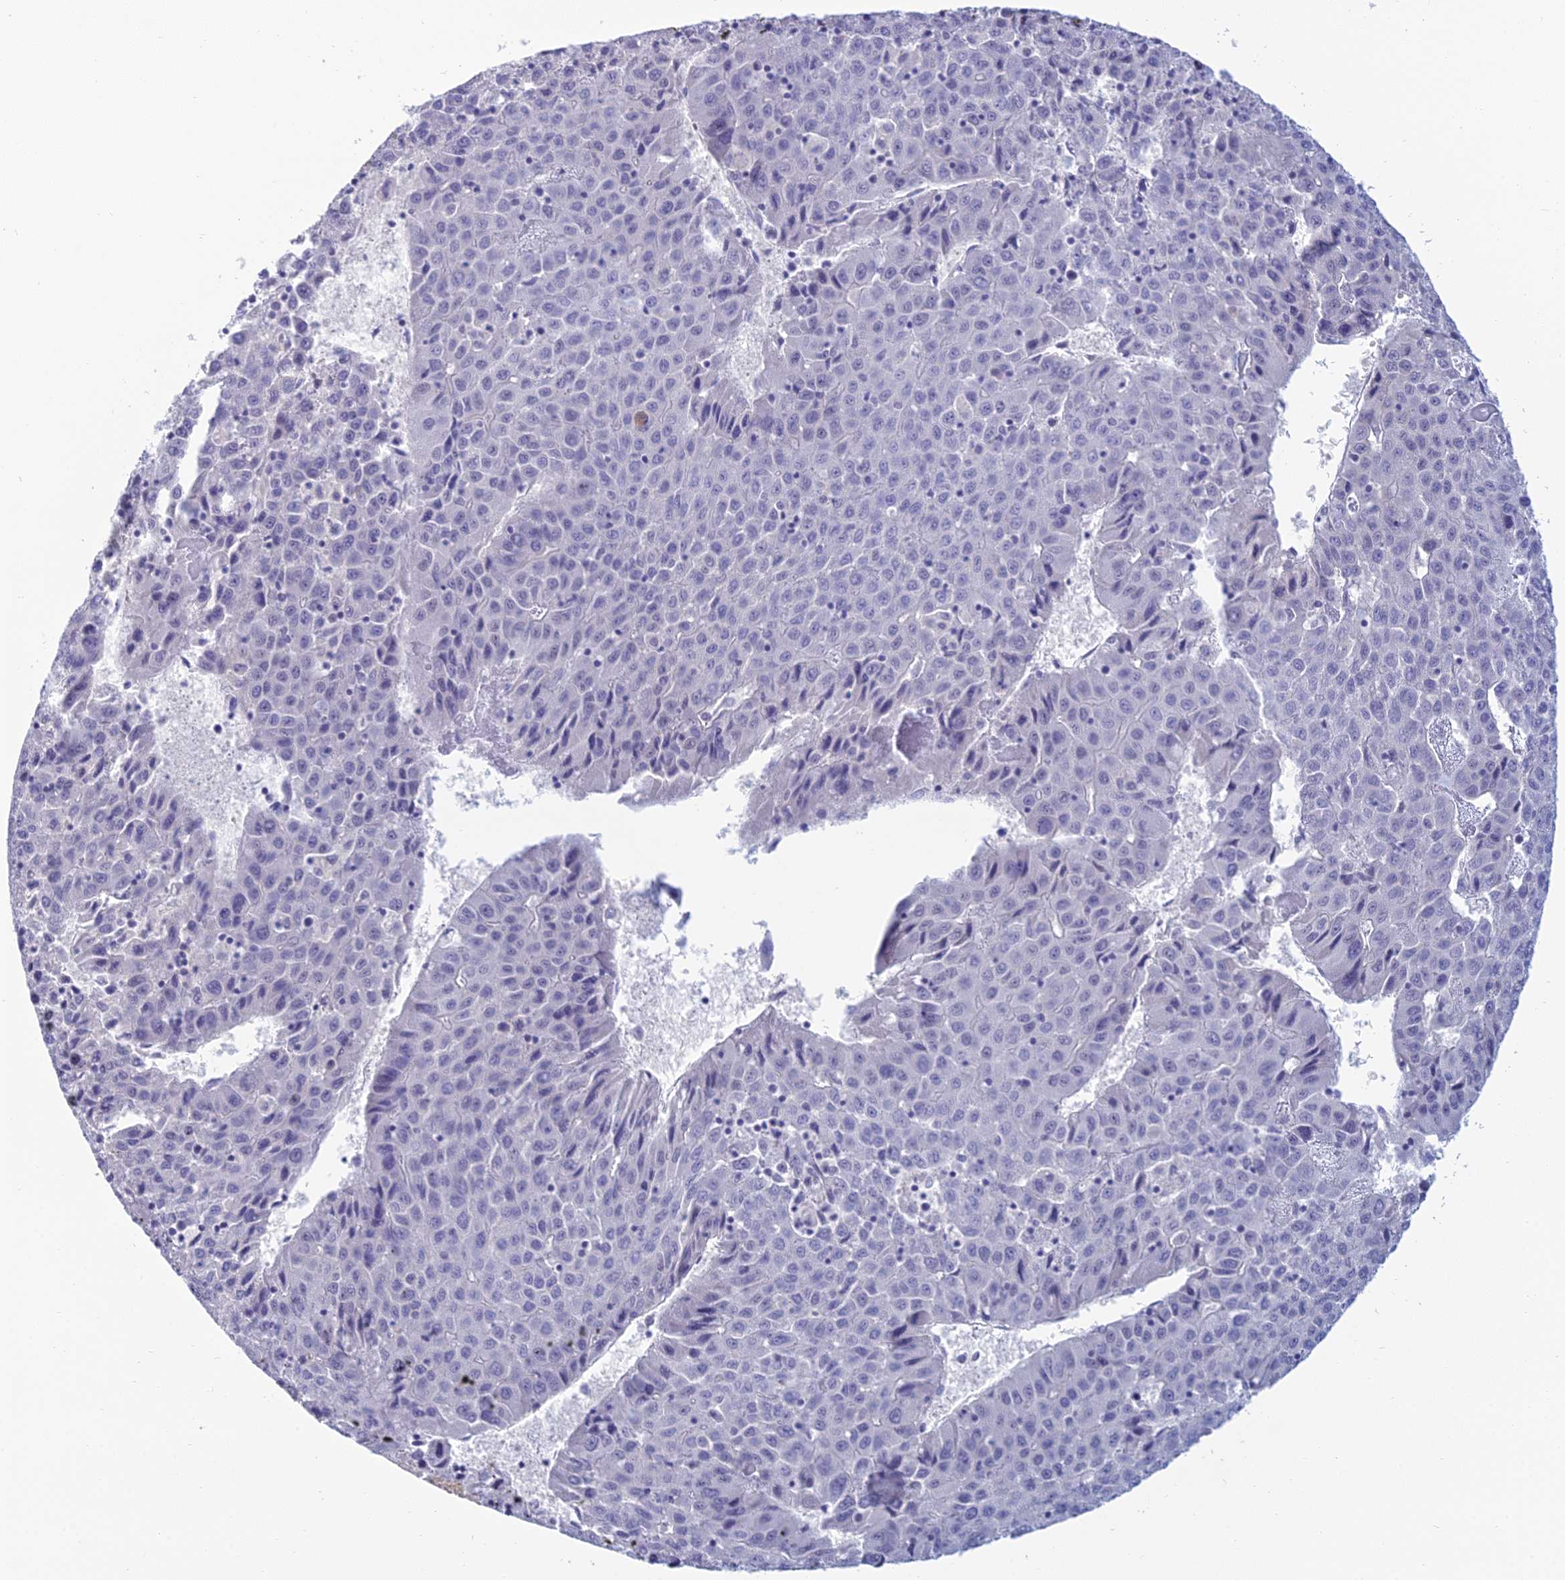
{"staining": {"intensity": "negative", "quantity": "none", "location": "none"}, "tissue": "liver cancer", "cell_type": "Tumor cells", "image_type": "cancer", "snomed": [{"axis": "morphology", "description": "Carcinoma, Hepatocellular, NOS"}, {"axis": "topography", "description": "Liver"}], "caption": "The IHC photomicrograph has no significant staining in tumor cells of liver hepatocellular carcinoma tissue.", "gene": "MUC13", "patient": {"sex": "female", "age": 53}}